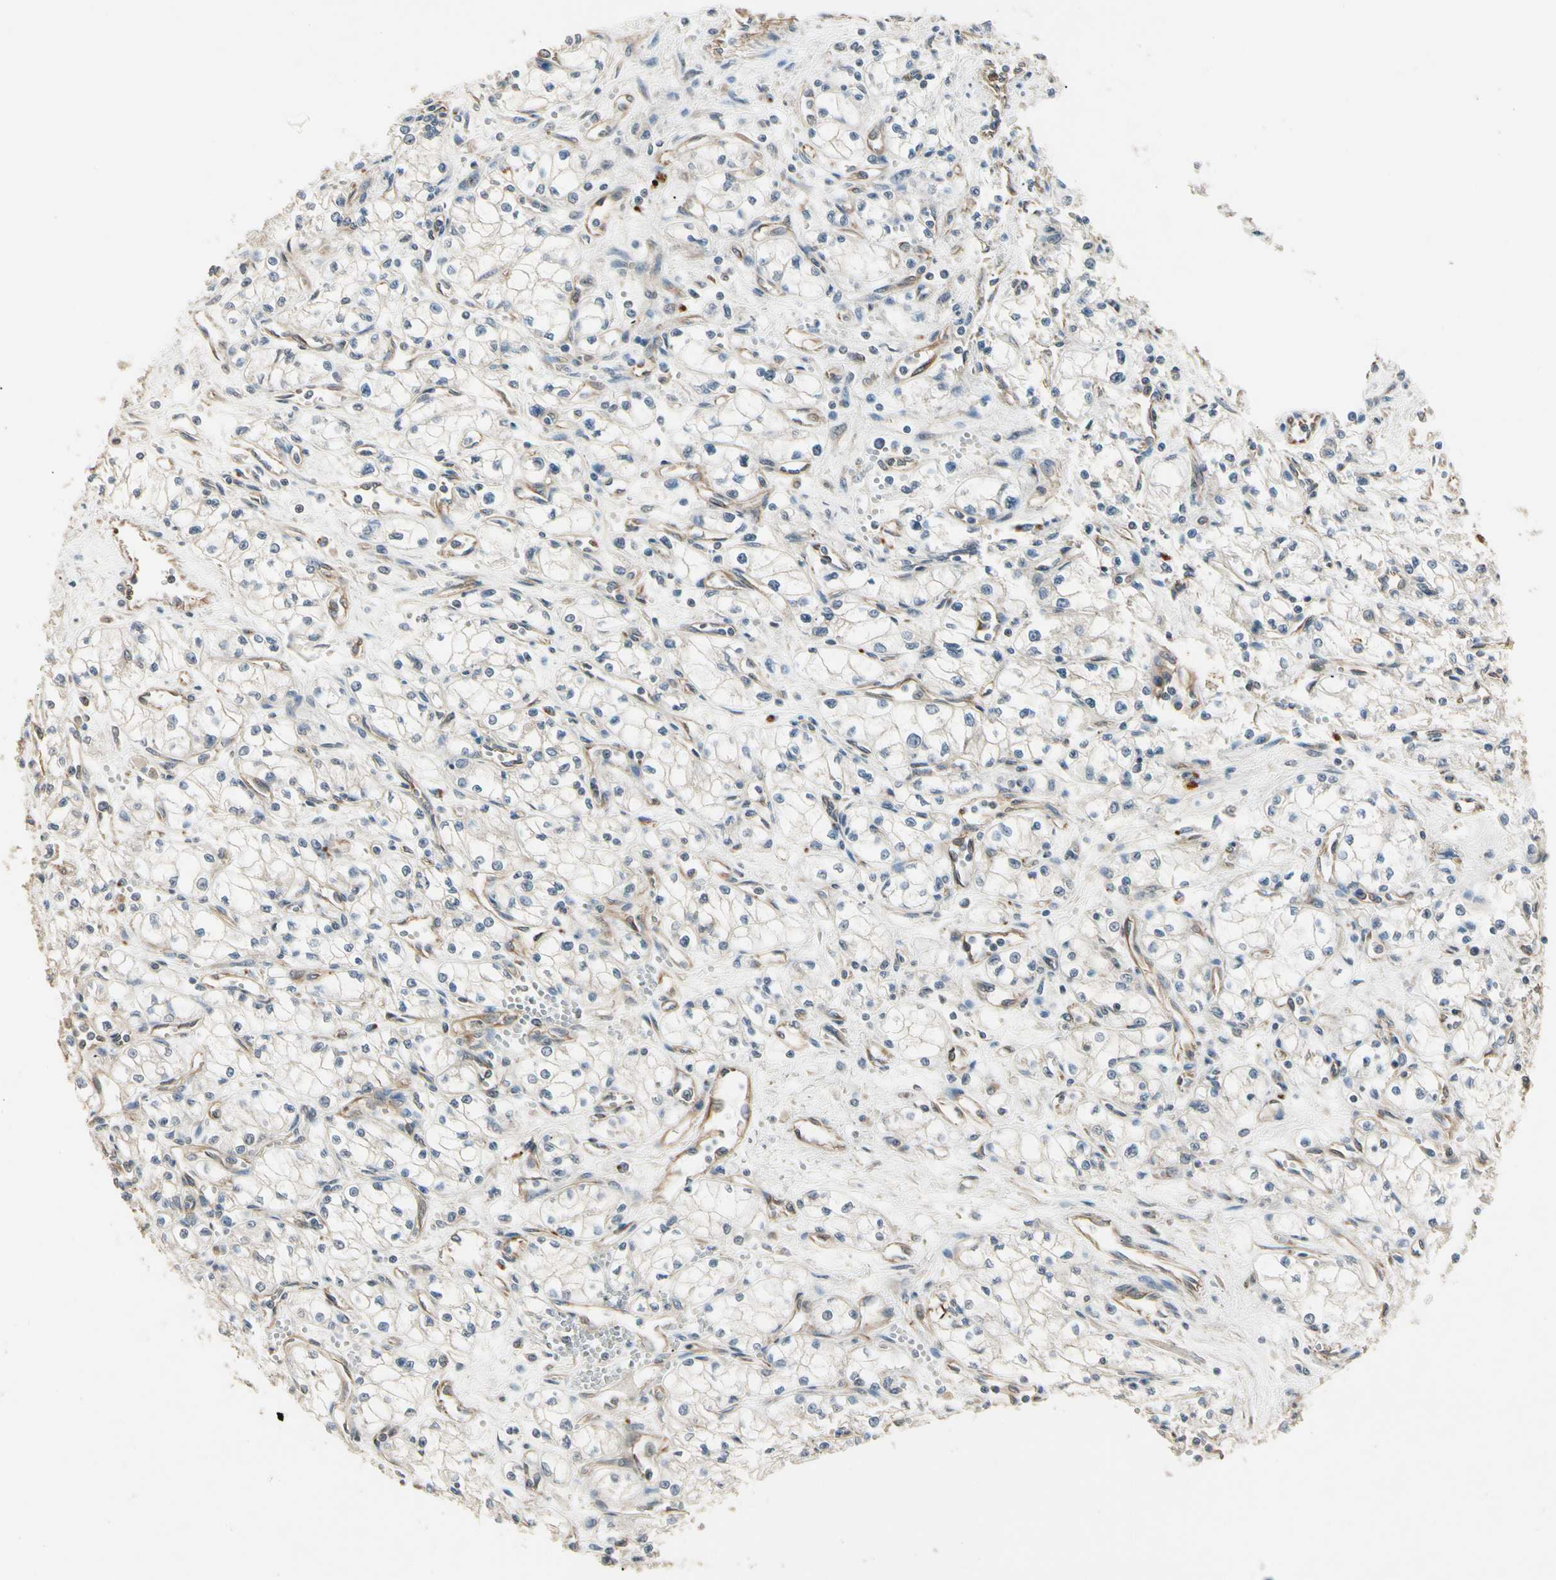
{"staining": {"intensity": "negative", "quantity": "none", "location": "none"}, "tissue": "renal cancer", "cell_type": "Tumor cells", "image_type": "cancer", "snomed": [{"axis": "morphology", "description": "Normal tissue, NOS"}, {"axis": "morphology", "description": "Adenocarcinoma, NOS"}, {"axis": "topography", "description": "Kidney"}], "caption": "Tumor cells are negative for protein expression in human renal cancer (adenocarcinoma).", "gene": "ROCK2", "patient": {"sex": "male", "age": 59}}